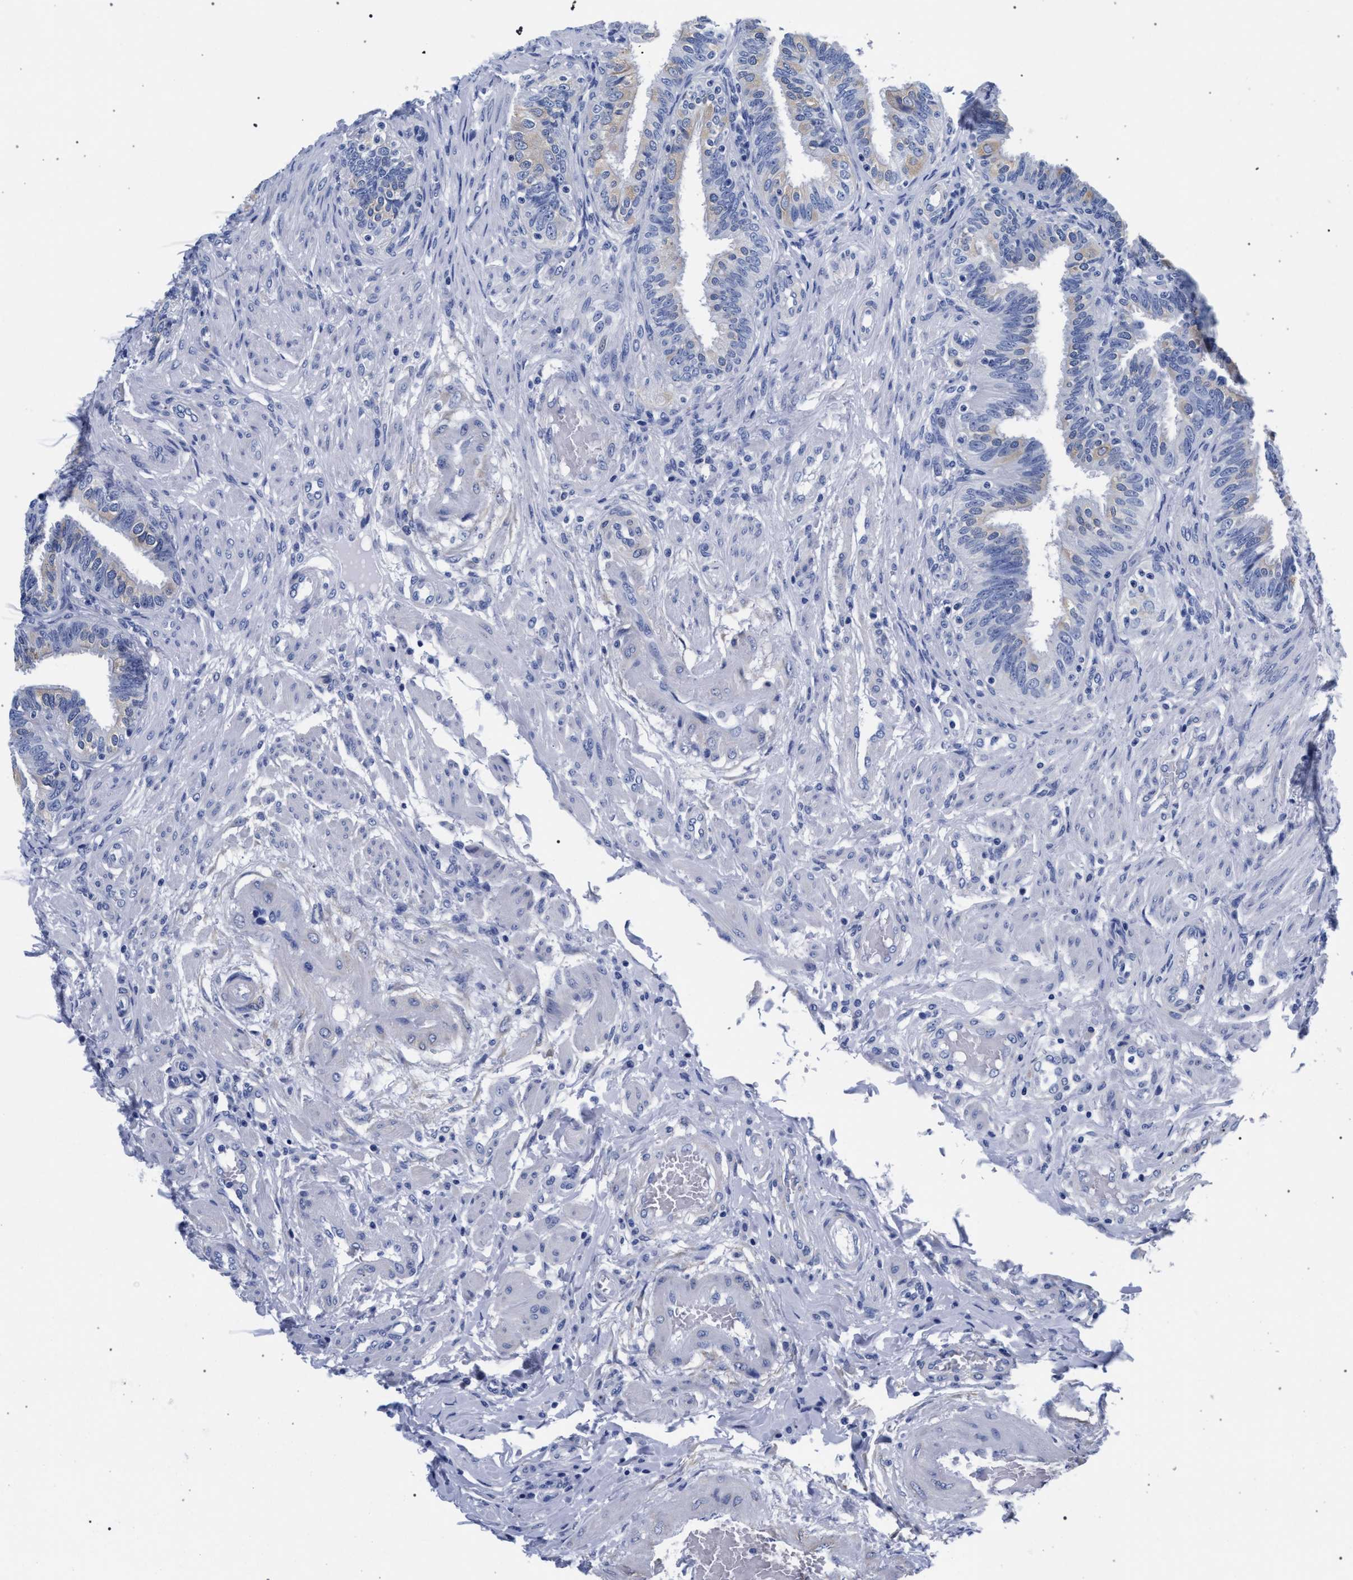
{"staining": {"intensity": "weak", "quantity": "<25%", "location": "cytoplasmic/membranous"}, "tissue": "fallopian tube", "cell_type": "Glandular cells", "image_type": "normal", "snomed": [{"axis": "morphology", "description": "Normal tissue, NOS"}, {"axis": "topography", "description": "Fallopian tube"}, {"axis": "topography", "description": "Placenta"}], "caption": "This is a image of immunohistochemistry (IHC) staining of benign fallopian tube, which shows no staining in glandular cells. (Immunohistochemistry, brightfield microscopy, high magnification).", "gene": "AKAP4", "patient": {"sex": "female", "age": 34}}